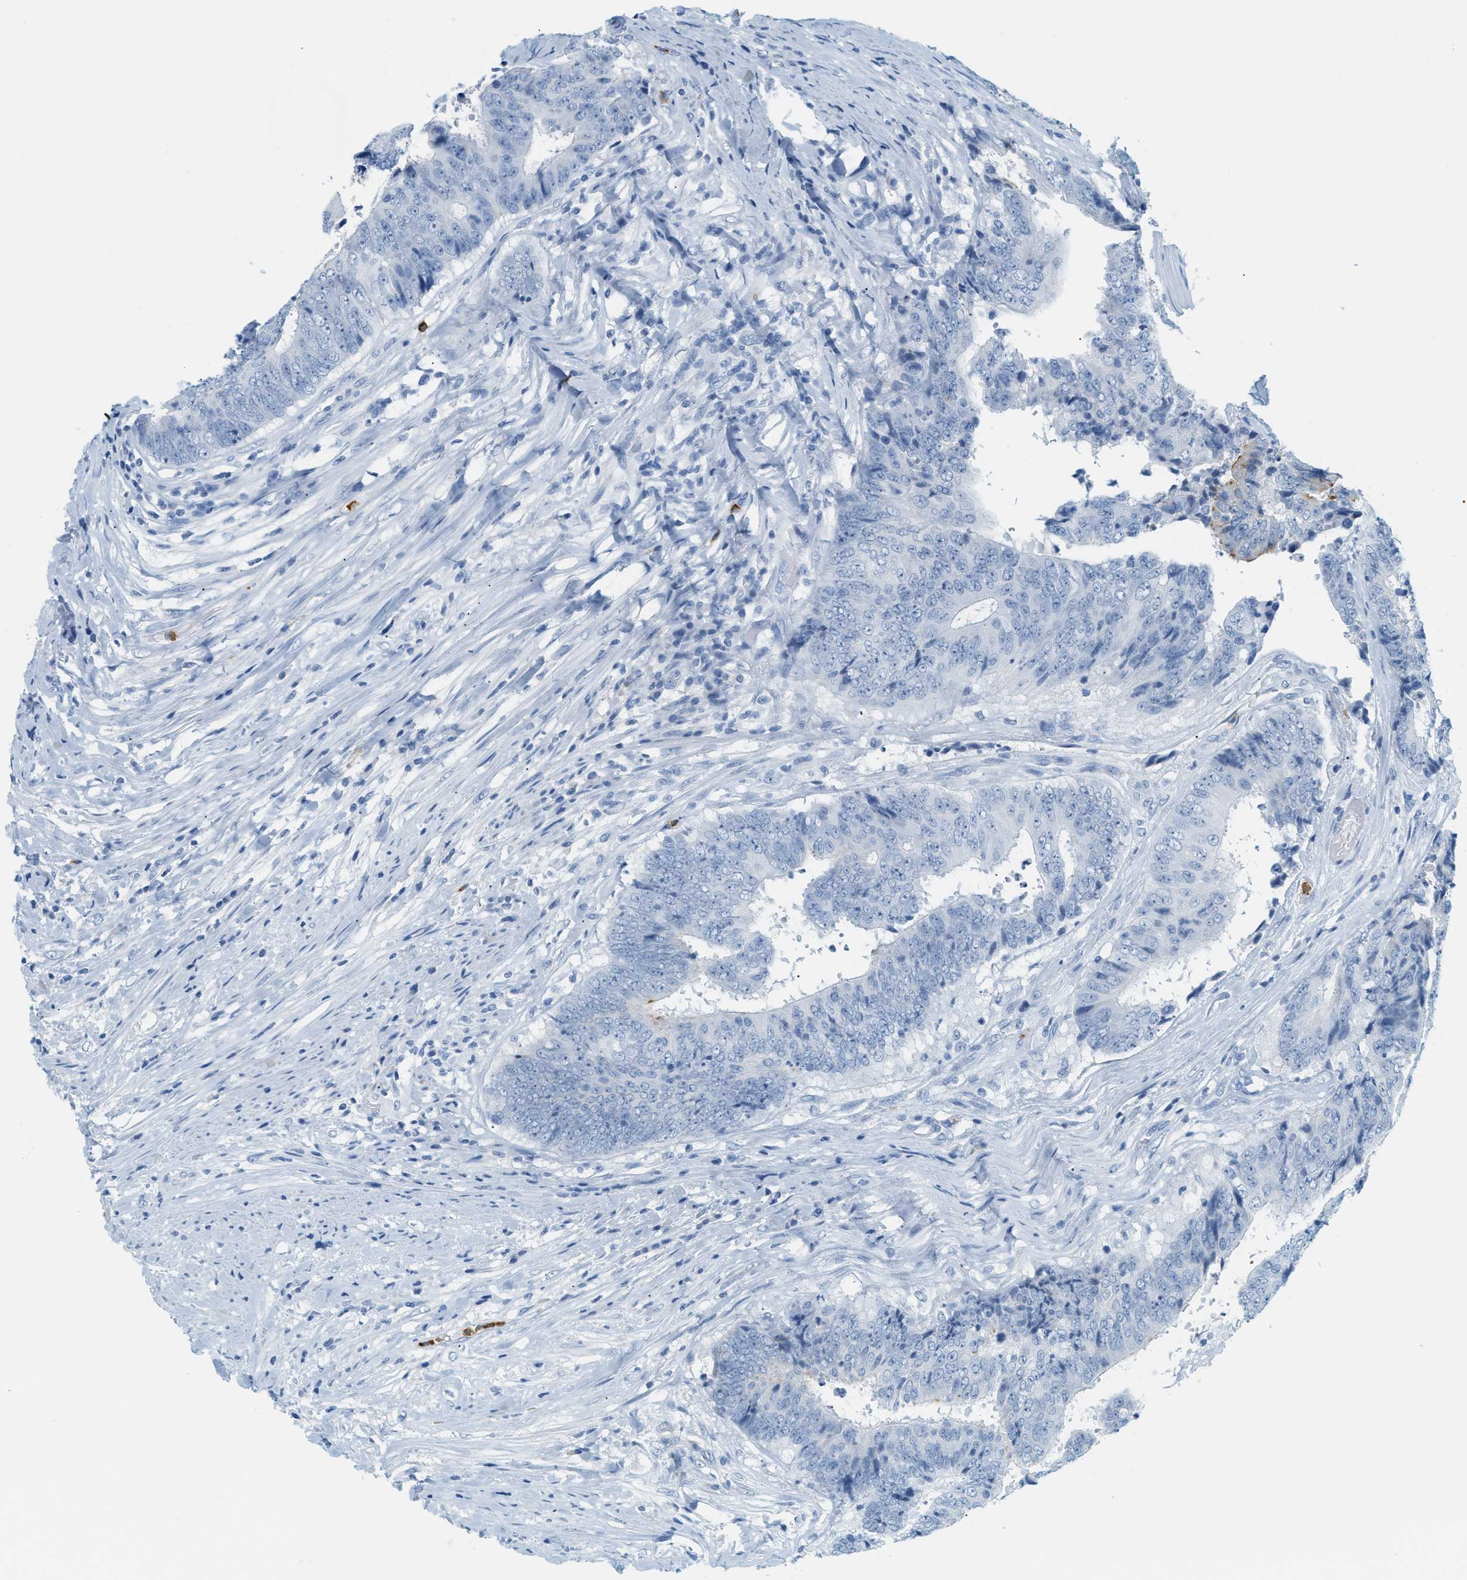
{"staining": {"intensity": "negative", "quantity": "none", "location": "none"}, "tissue": "colorectal cancer", "cell_type": "Tumor cells", "image_type": "cancer", "snomed": [{"axis": "morphology", "description": "Adenocarcinoma, NOS"}, {"axis": "topography", "description": "Rectum"}], "caption": "Human colorectal cancer stained for a protein using immunohistochemistry (IHC) demonstrates no expression in tumor cells.", "gene": "LCN2", "patient": {"sex": "male", "age": 72}}